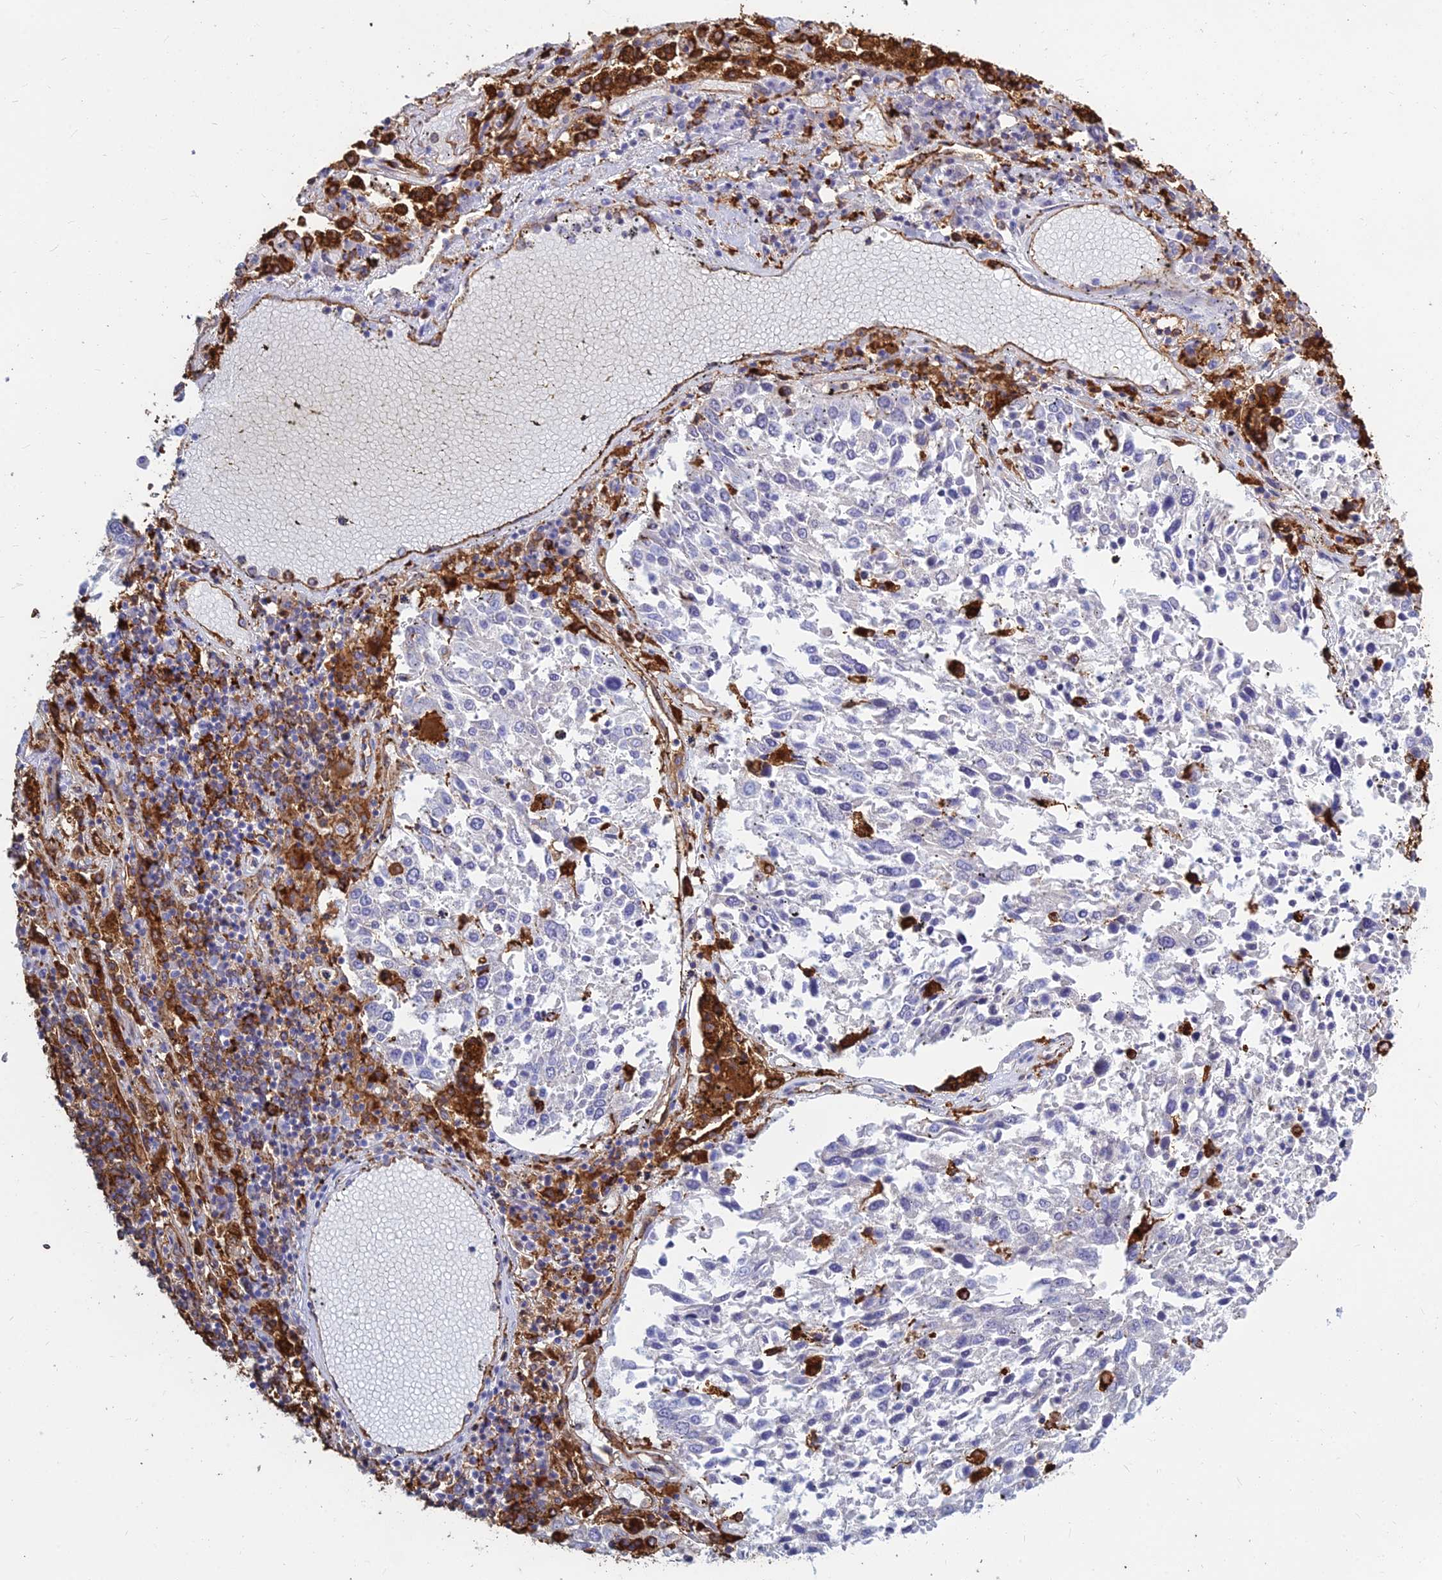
{"staining": {"intensity": "negative", "quantity": "none", "location": "none"}, "tissue": "lung cancer", "cell_type": "Tumor cells", "image_type": "cancer", "snomed": [{"axis": "morphology", "description": "Squamous cell carcinoma, NOS"}, {"axis": "topography", "description": "Lung"}], "caption": "The histopathology image shows no staining of tumor cells in lung squamous cell carcinoma.", "gene": "HLA-DRB1", "patient": {"sex": "male", "age": 65}}